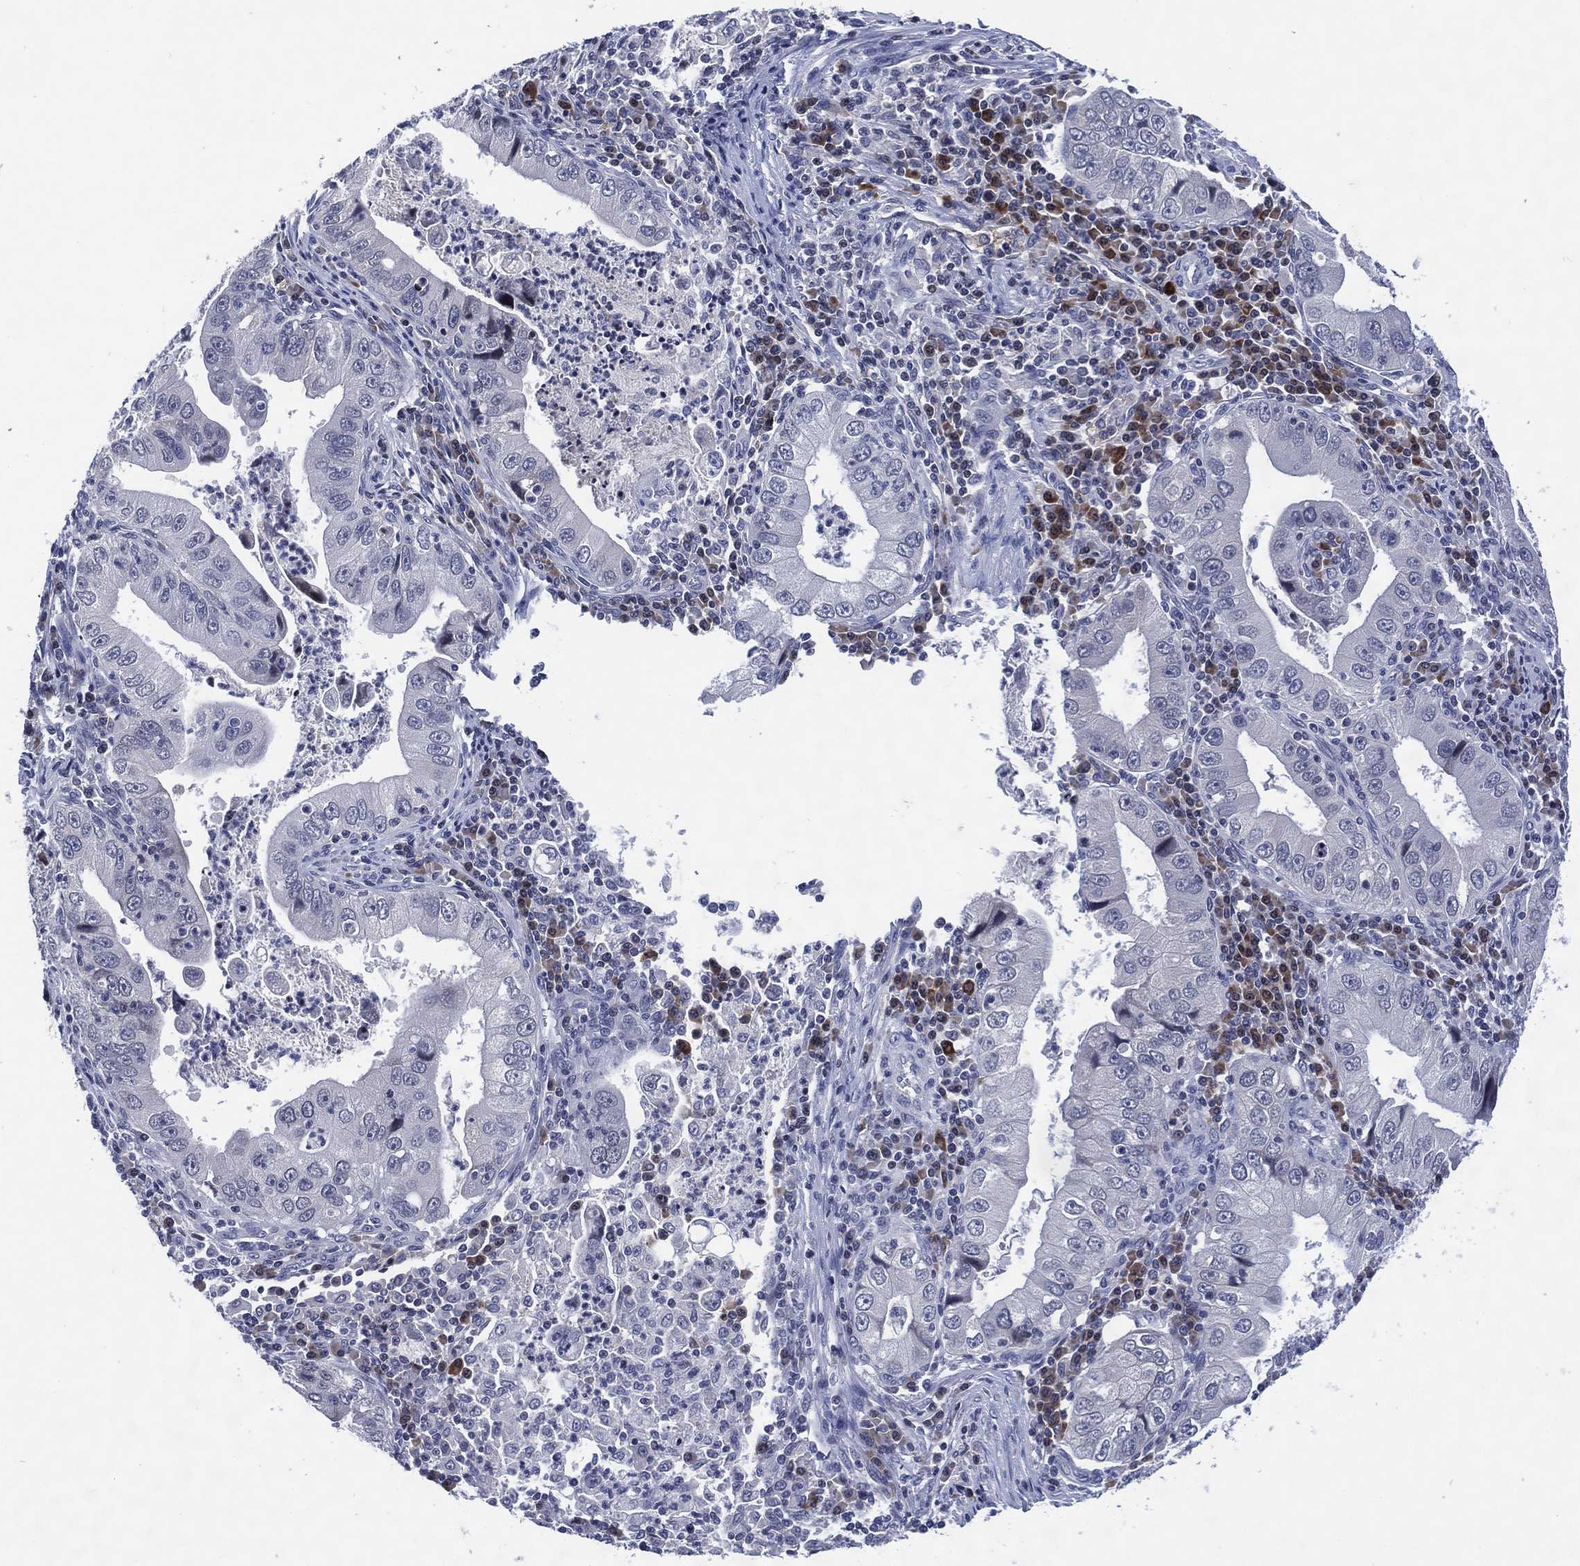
{"staining": {"intensity": "negative", "quantity": "none", "location": "none"}, "tissue": "stomach cancer", "cell_type": "Tumor cells", "image_type": "cancer", "snomed": [{"axis": "morphology", "description": "Adenocarcinoma, NOS"}, {"axis": "topography", "description": "Stomach"}], "caption": "This is an immunohistochemistry (IHC) photomicrograph of human stomach cancer (adenocarcinoma). There is no staining in tumor cells.", "gene": "USP26", "patient": {"sex": "male", "age": 76}}